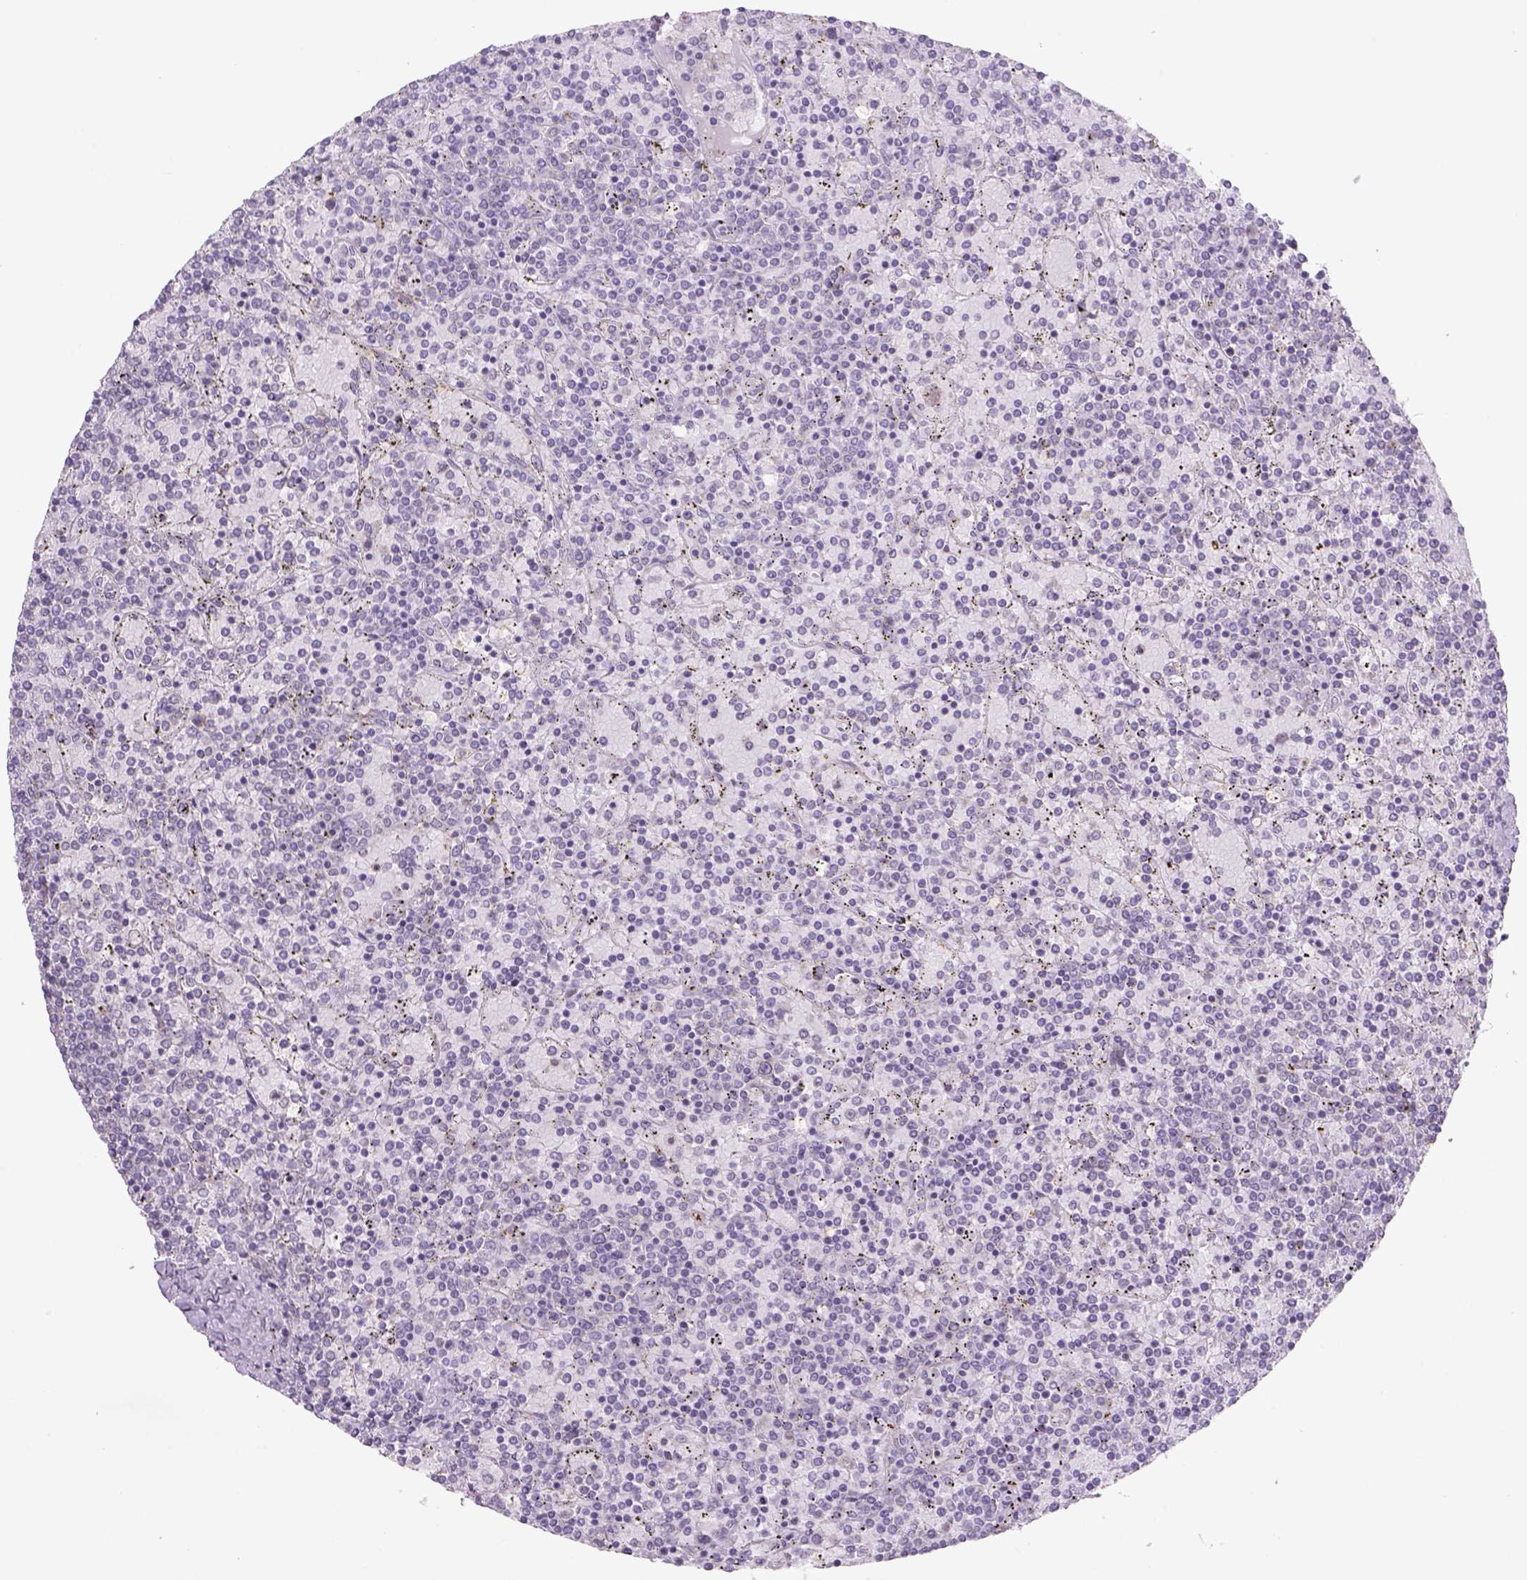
{"staining": {"intensity": "negative", "quantity": "none", "location": "none"}, "tissue": "lymphoma", "cell_type": "Tumor cells", "image_type": "cancer", "snomed": [{"axis": "morphology", "description": "Malignant lymphoma, non-Hodgkin's type, Low grade"}, {"axis": "topography", "description": "Spleen"}], "caption": "Immunohistochemical staining of human lymphoma shows no significant staining in tumor cells. (DAB immunohistochemistry (IHC) with hematoxylin counter stain).", "gene": "NAALAD2", "patient": {"sex": "female", "age": 77}}